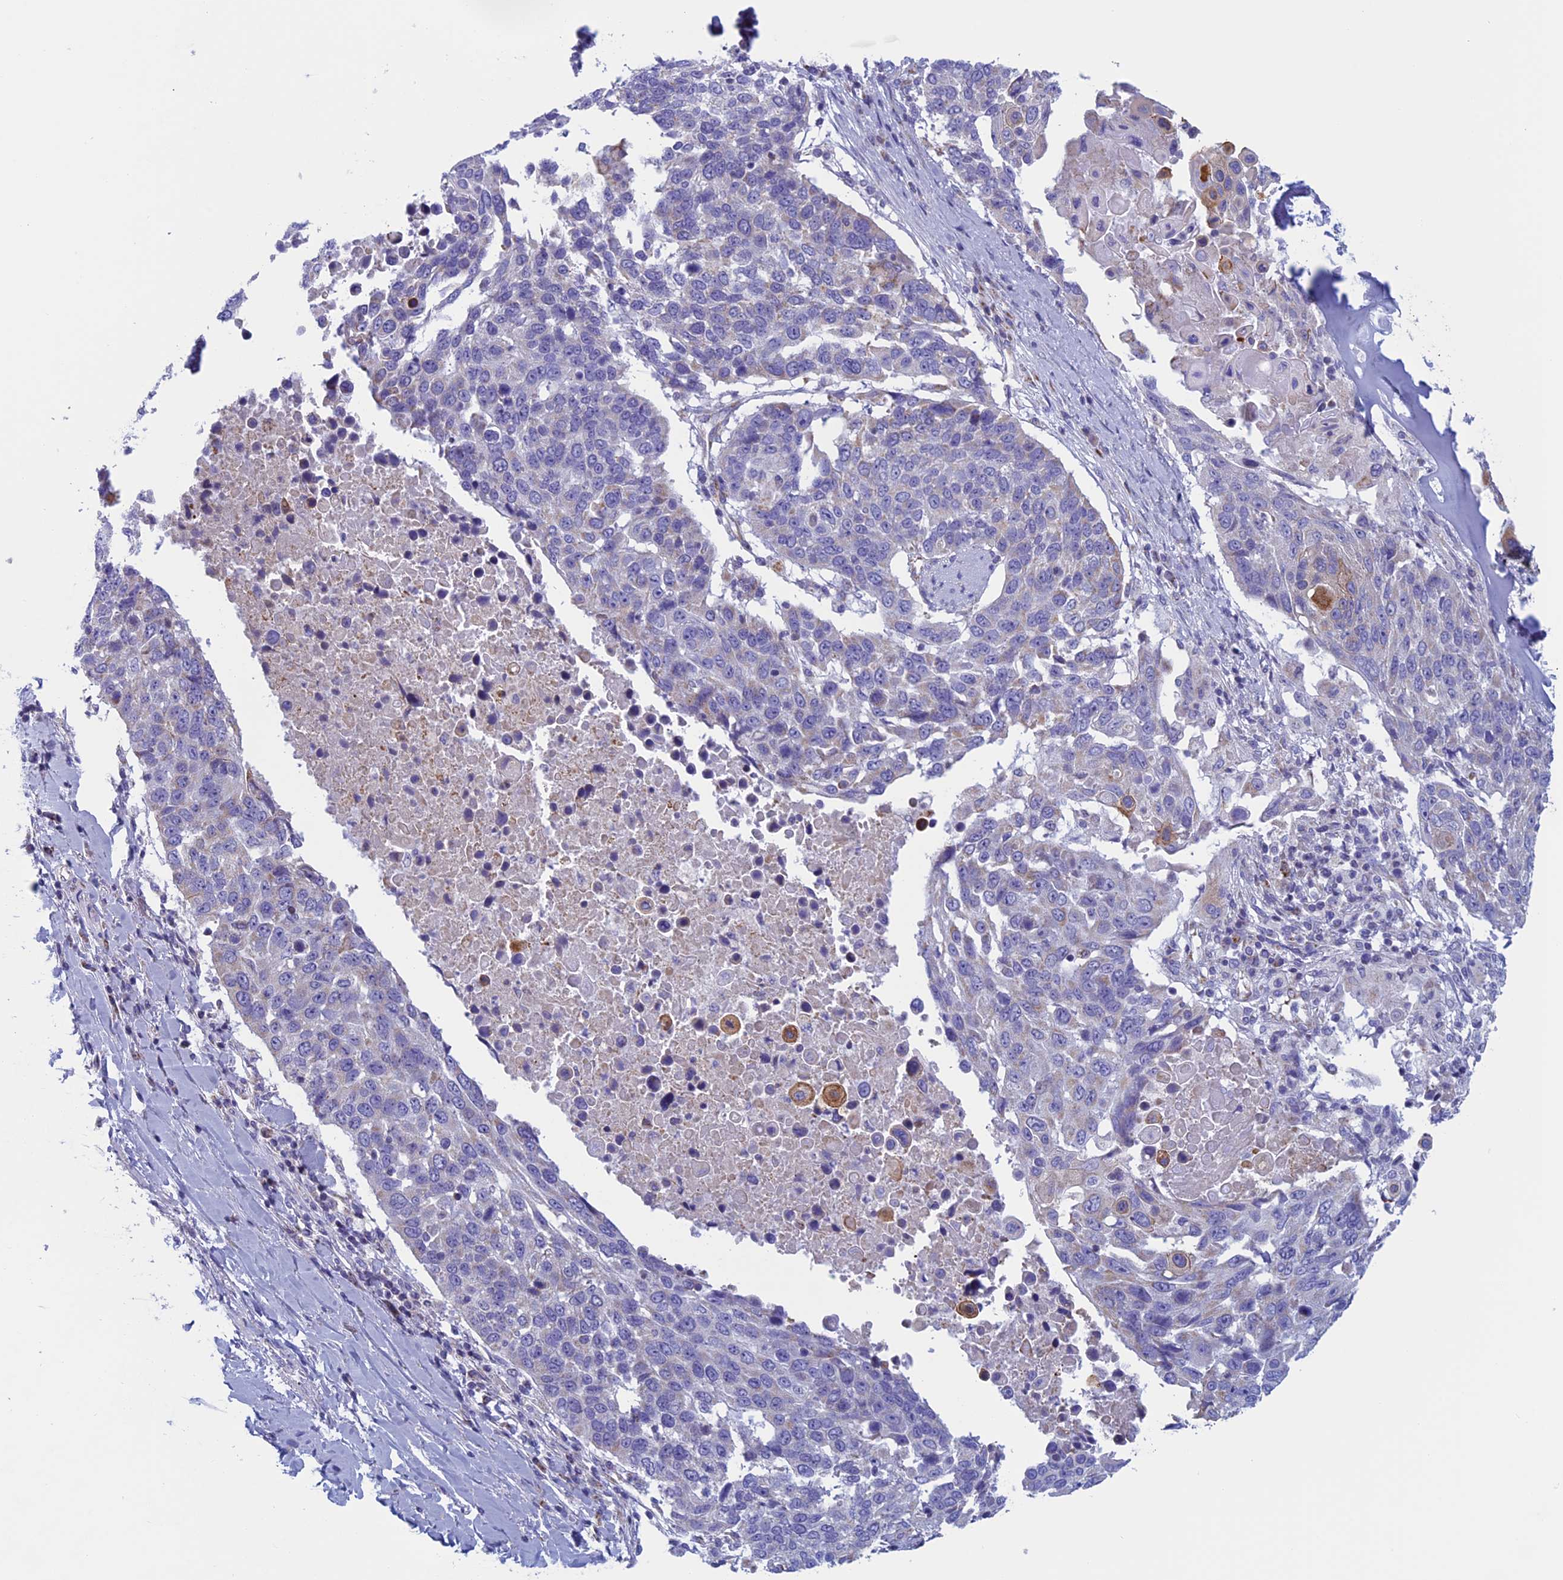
{"staining": {"intensity": "negative", "quantity": "none", "location": "none"}, "tissue": "lung cancer", "cell_type": "Tumor cells", "image_type": "cancer", "snomed": [{"axis": "morphology", "description": "Squamous cell carcinoma, NOS"}, {"axis": "topography", "description": "Lung"}], "caption": "Immunohistochemistry (IHC) image of human lung squamous cell carcinoma stained for a protein (brown), which shows no staining in tumor cells.", "gene": "NDUFB9", "patient": {"sex": "male", "age": 66}}